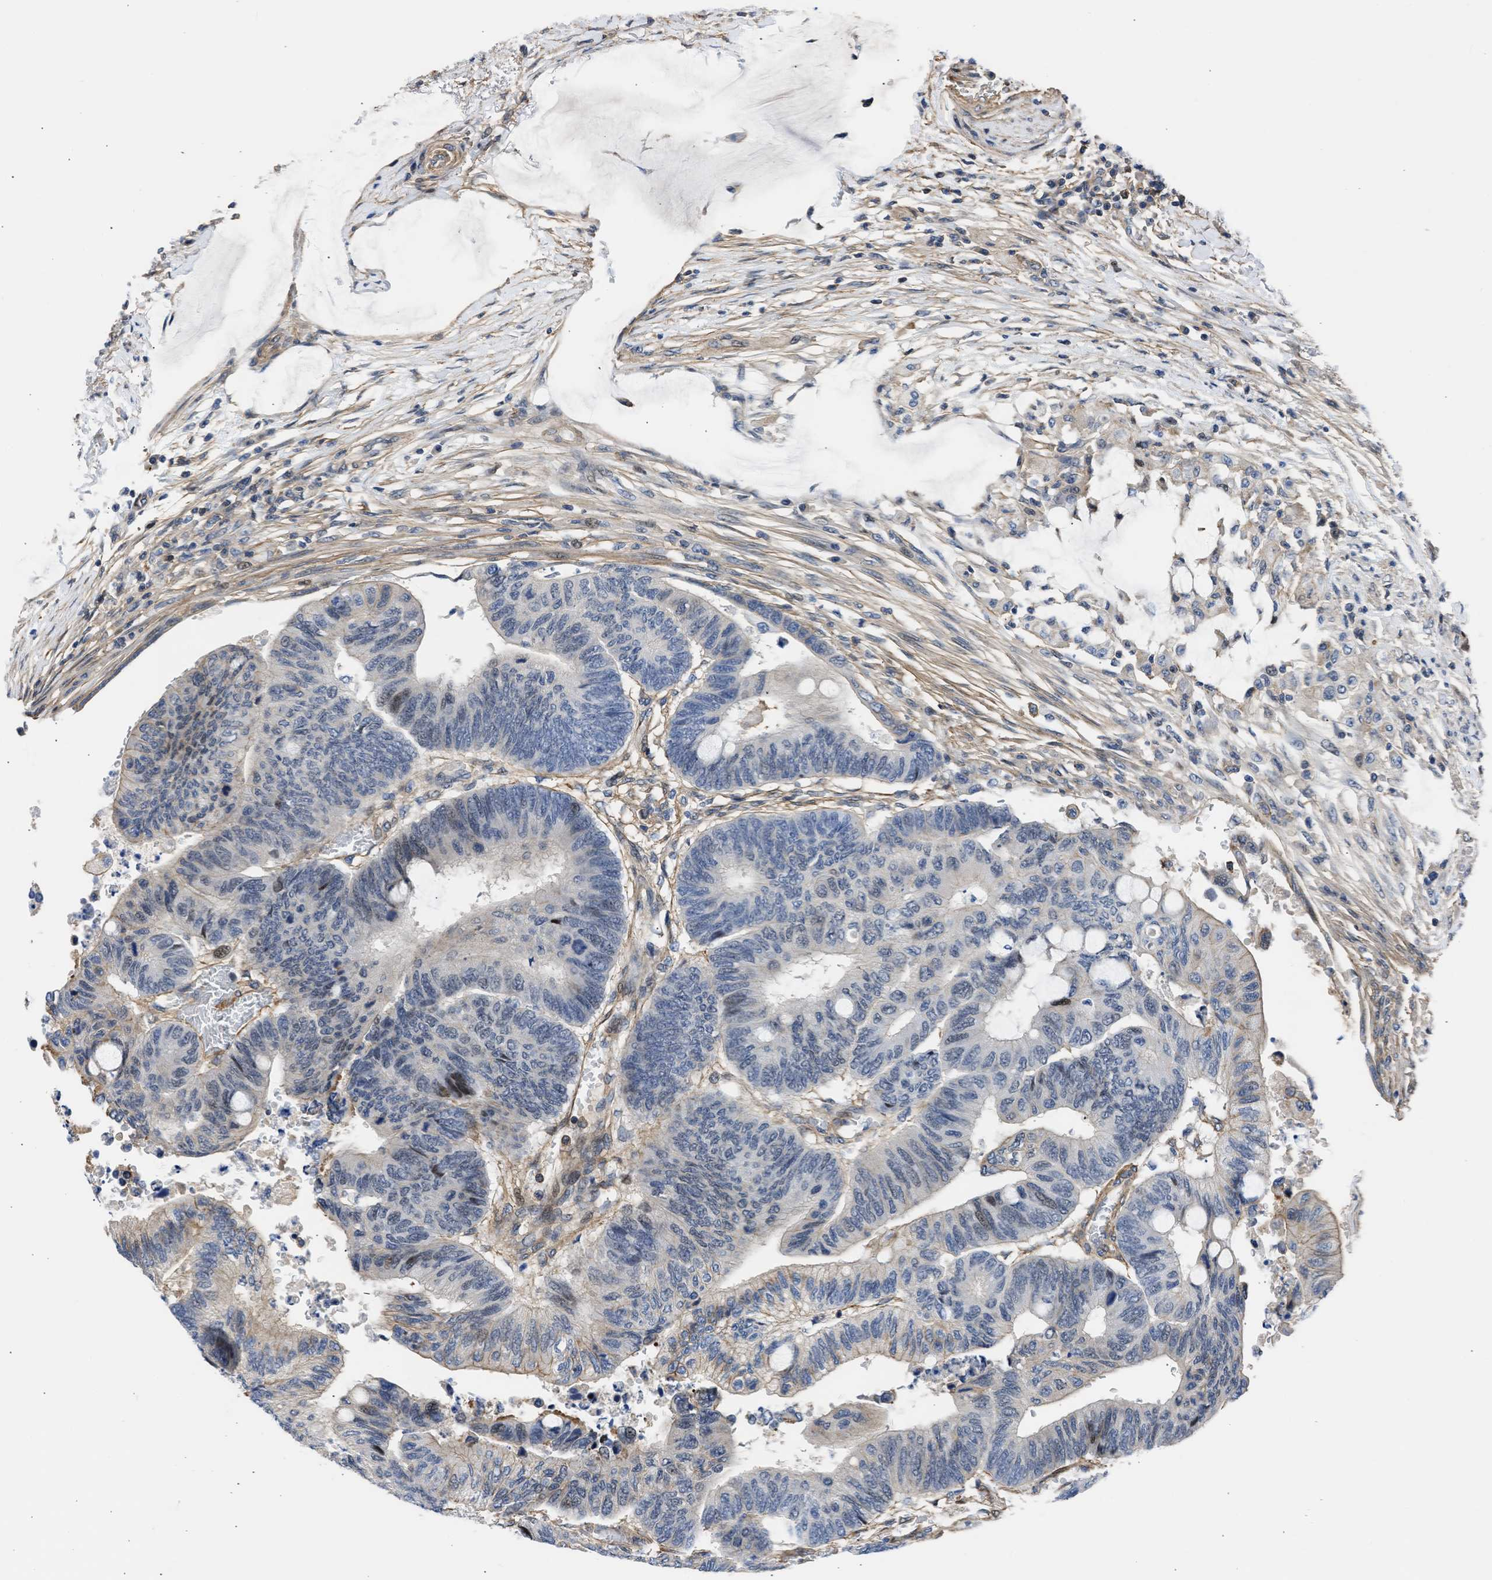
{"staining": {"intensity": "moderate", "quantity": "<25%", "location": "nuclear"}, "tissue": "colorectal cancer", "cell_type": "Tumor cells", "image_type": "cancer", "snomed": [{"axis": "morphology", "description": "Normal tissue, NOS"}, {"axis": "morphology", "description": "Adenocarcinoma, NOS"}, {"axis": "topography", "description": "Rectum"}, {"axis": "topography", "description": "Peripheral nerve tissue"}], "caption": "Brown immunohistochemical staining in colorectal cancer displays moderate nuclear staining in approximately <25% of tumor cells.", "gene": "MAS1L", "patient": {"sex": "male", "age": 92}}